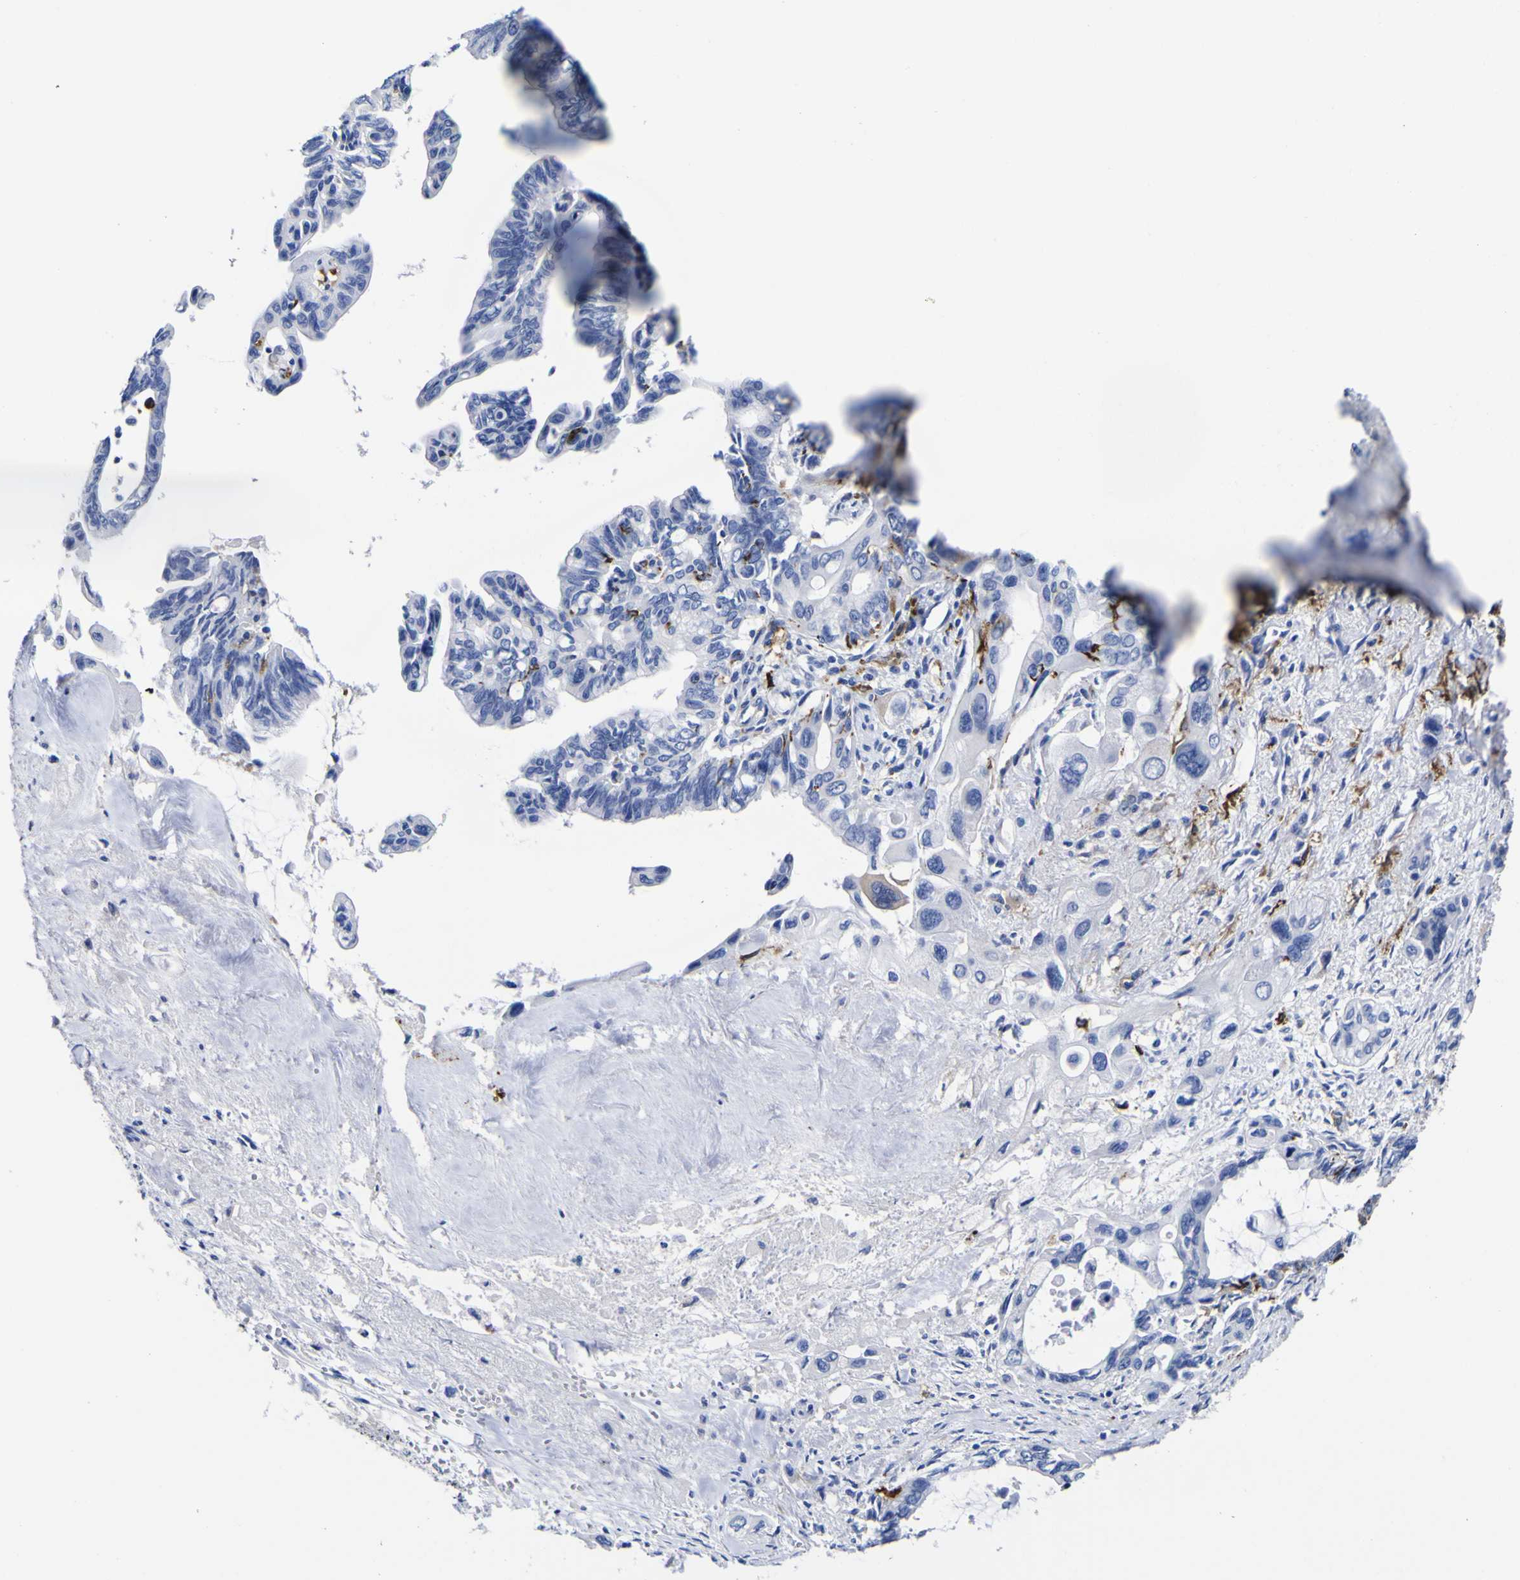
{"staining": {"intensity": "negative", "quantity": "none", "location": "none"}, "tissue": "pancreatic cancer", "cell_type": "Tumor cells", "image_type": "cancer", "snomed": [{"axis": "morphology", "description": "Adenocarcinoma, NOS"}, {"axis": "topography", "description": "Pancreas"}], "caption": "Tumor cells show no significant protein positivity in pancreatic cancer.", "gene": "HLA-DQA1", "patient": {"sex": "male", "age": 73}}